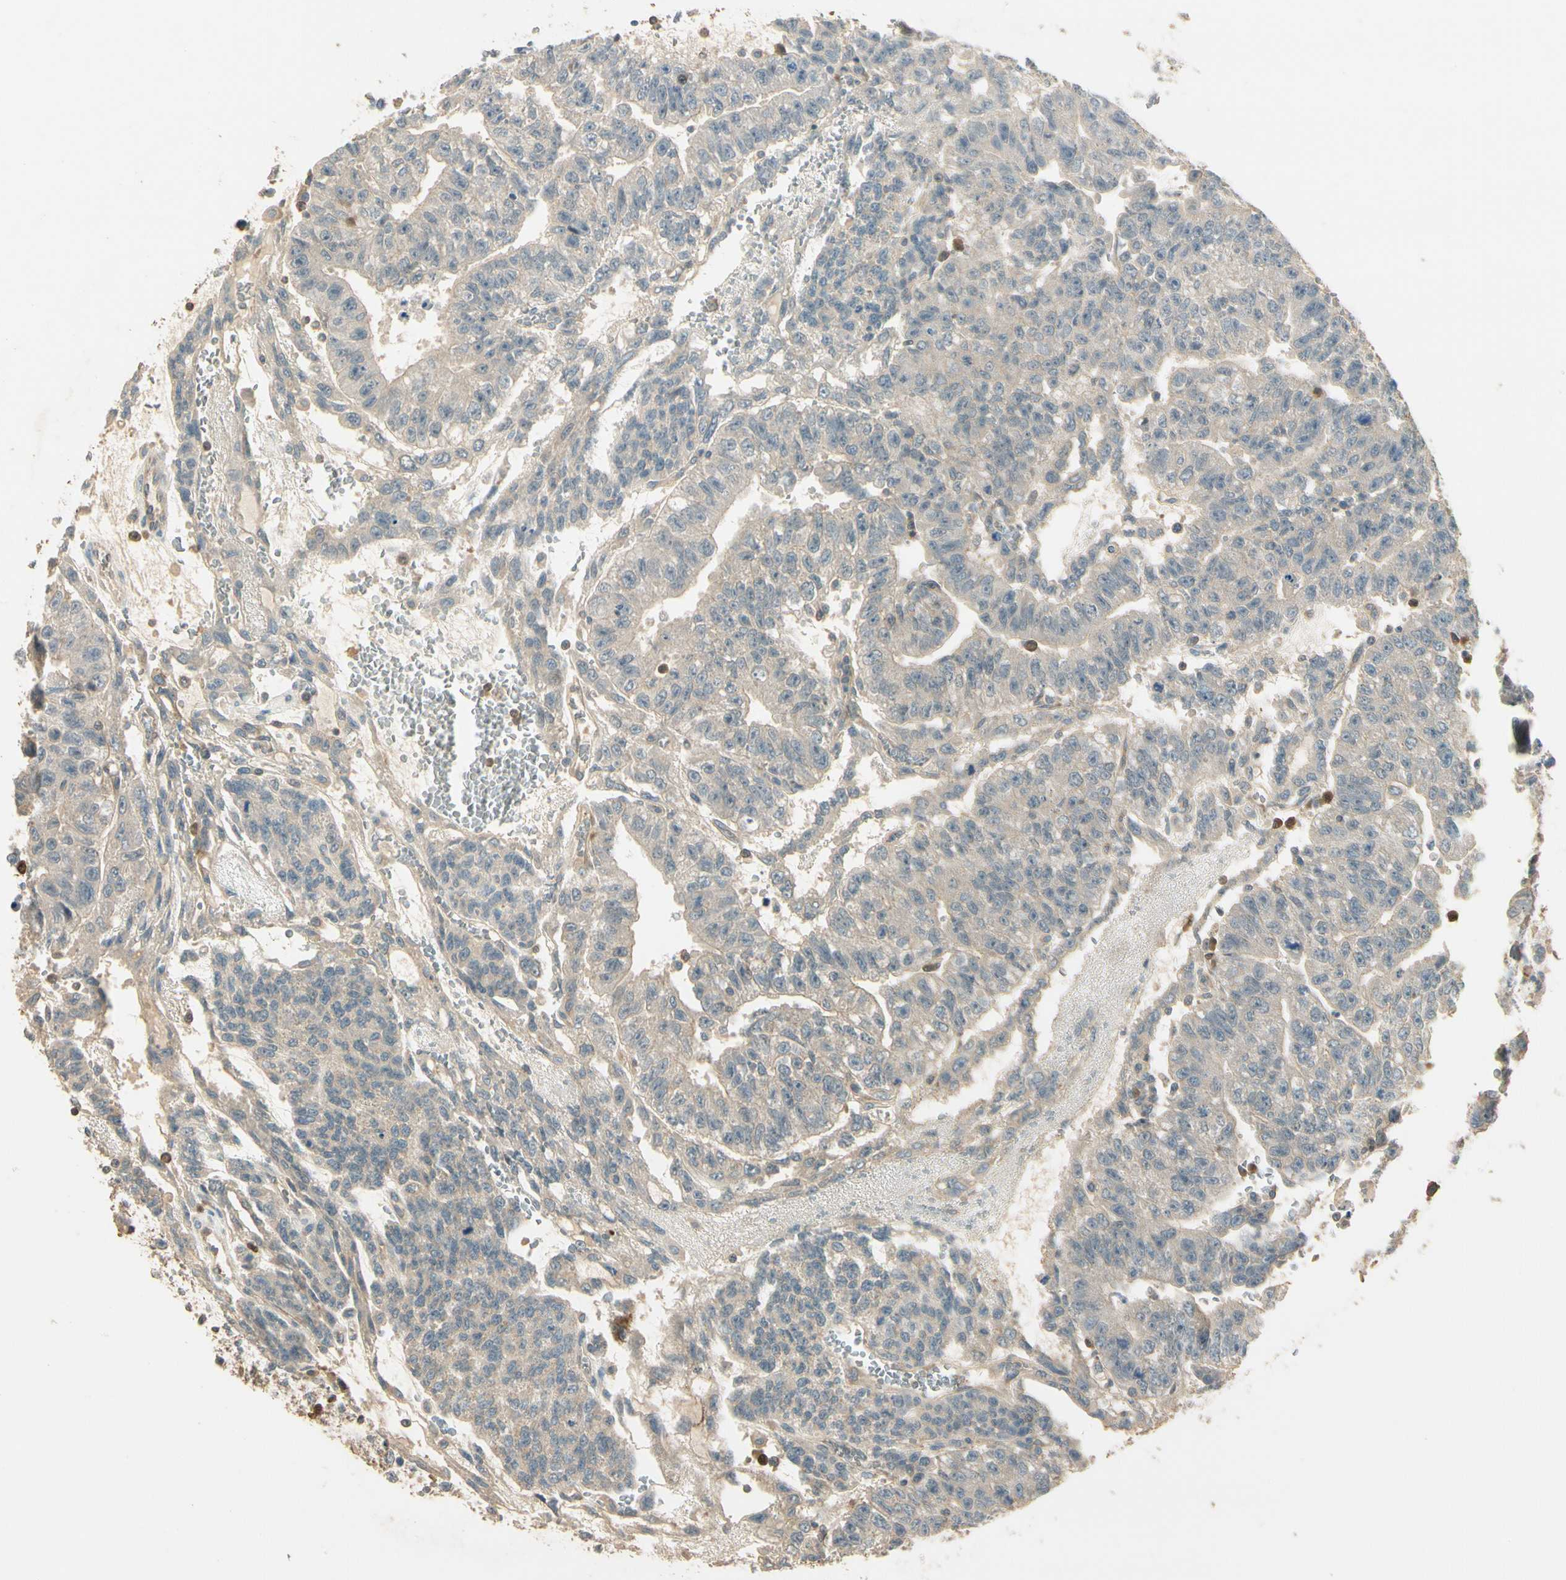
{"staining": {"intensity": "weak", "quantity": ">75%", "location": "cytoplasmic/membranous"}, "tissue": "testis cancer", "cell_type": "Tumor cells", "image_type": "cancer", "snomed": [{"axis": "morphology", "description": "Seminoma, NOS"}, {"axis": "morphology", "description": "Carcinoma, Embryonal, NOS"}, {"axis": "topography", "description": "Testis"}], "caption": "Immunohistochemistry (IHC) image of human testis cancer stained for a protein (brown), which demonstrates low levels of weak cytoplasmic/membranous expression in approximately >75% of tumor cells.", "gene": "PLXNA1", "patient": {"sex": "male", "age": 52}}